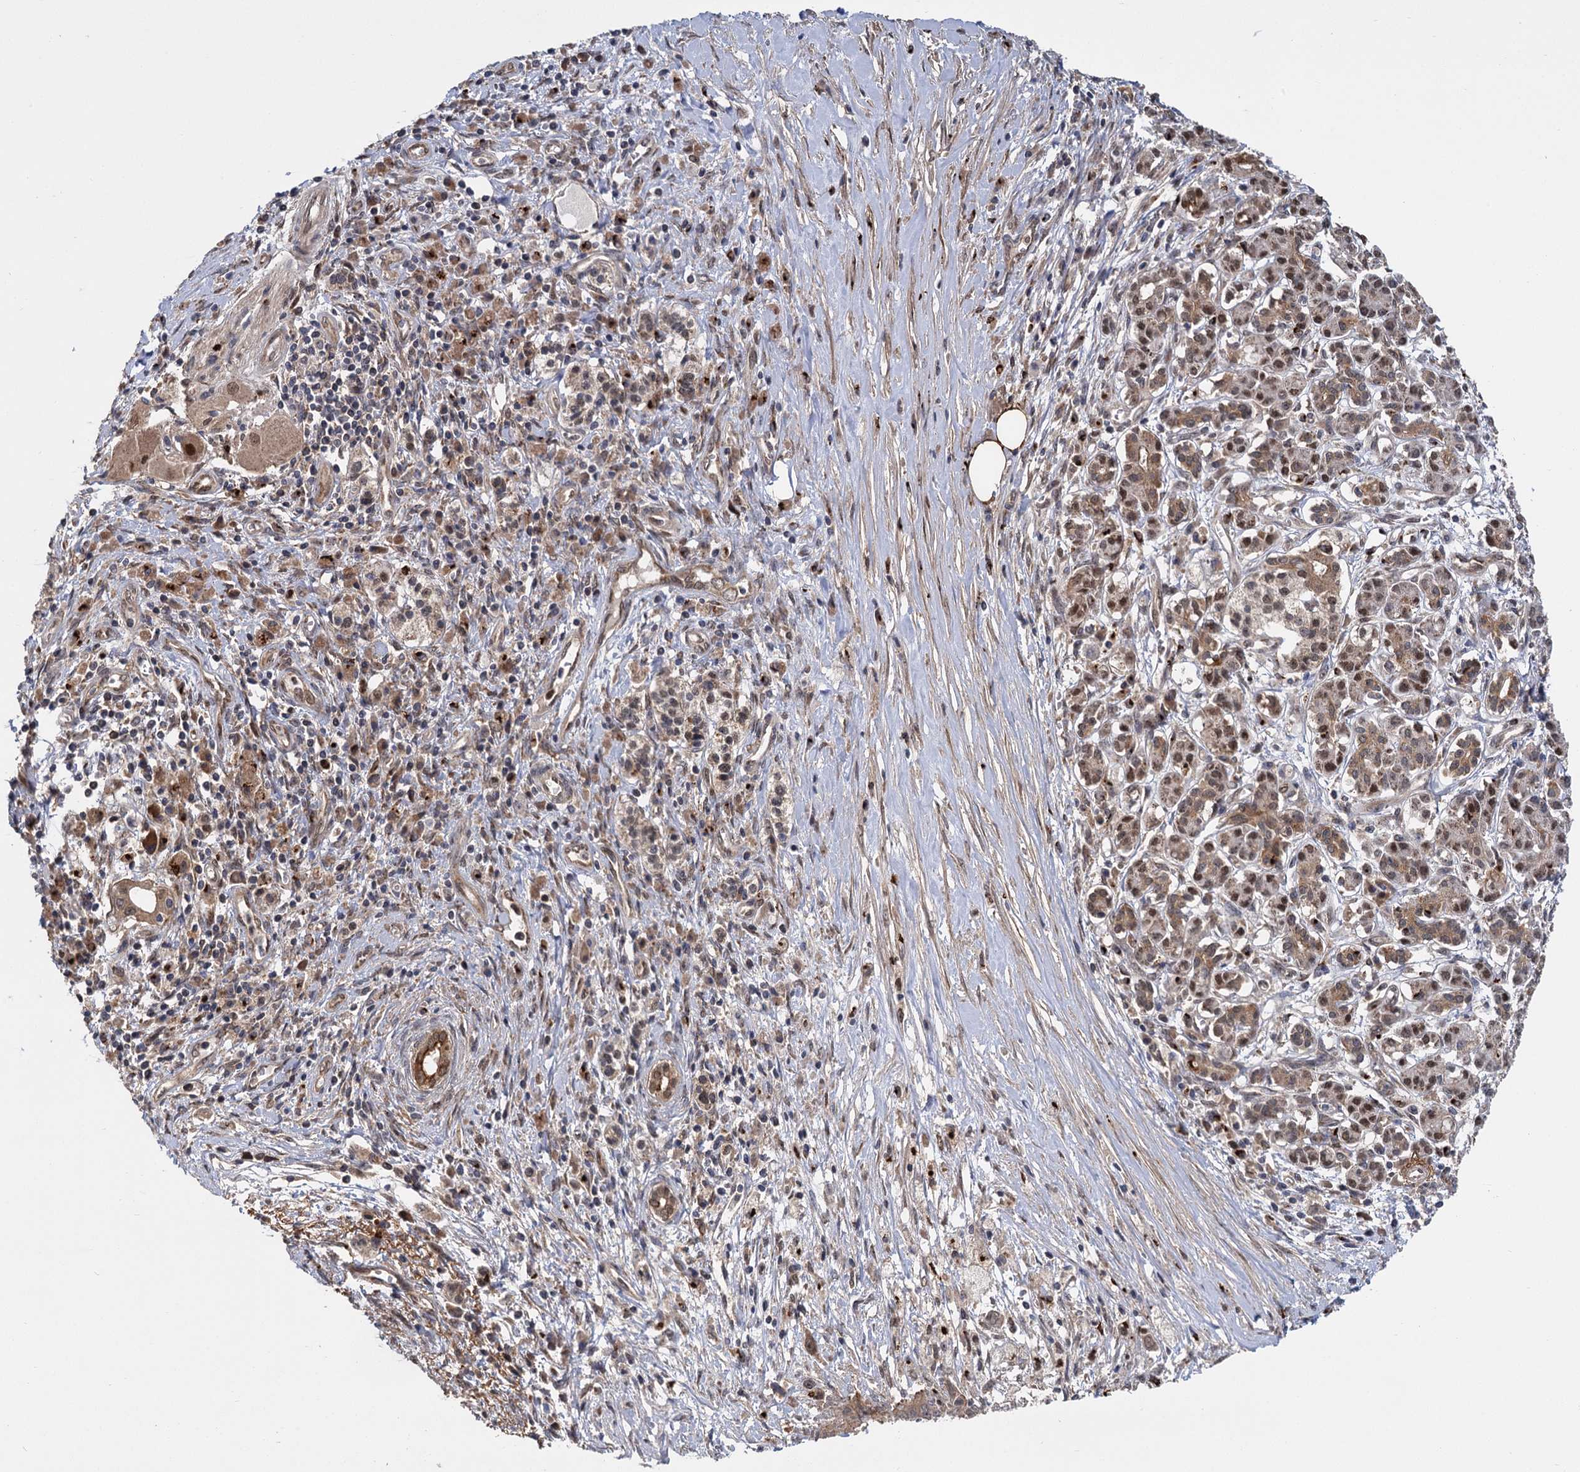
{"staining": {"intensity": "moderate", "quantity": ">75%", "location": "cytoplasmic/membranous,nuclear"}, "tissue": "pancreatic cancer", "cell_type": "Tumor cells", "image_type": "cancer", "snomed": [{"axis": "morphology", "description": "Adenocarcinoma, NOS"}, {"axis": "topography", "description": "Pancreas"}], "caption": "A photomicrograph of pancreatic adenocarcinoma stained for a protein reveals moderate cytoplasmic/membranous and nuclear brown staining in tumor cells. (IHC, brightfield microscopy, high magnification).", "gene": "GAL3ST4", "patient": {"sex": "female", "age": 73}}